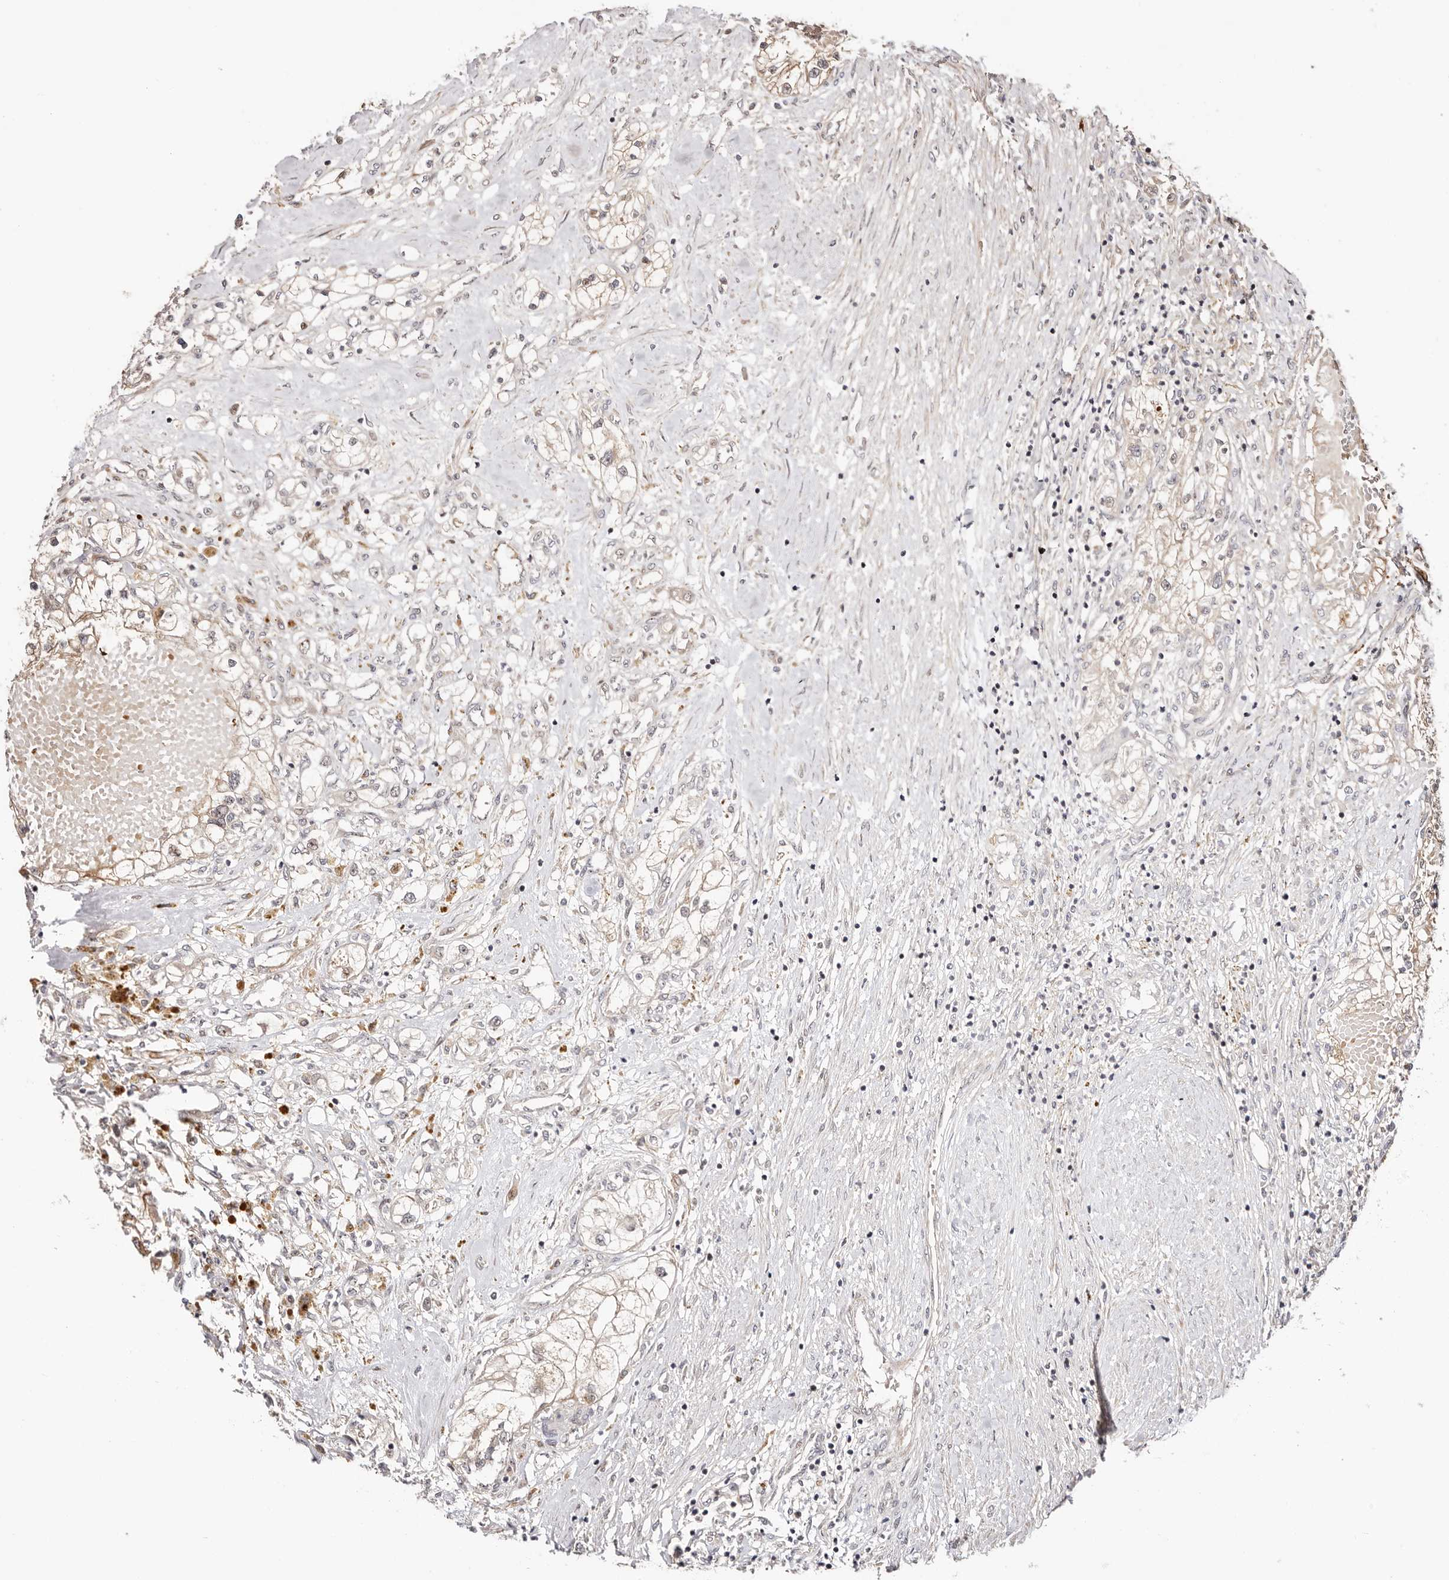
{"staining": {"intensity": "weak", "quantity": "<25%", "location": "cytoplasmic/membranous"}, "tissue": "renal cancer", "cell_type": "Tumor cells", "image_type": "cancer", "snomed": [{"axis": "morphology", "description": "Normal tissue, NOS"}, {"axis": "morphology", "description": "Adenocarcinoma, NOS"}, {"axis": "topography", "description": "Kidney"}], "caption": "Renal adenocarcinoma was stained to show a protein in brown. There is no significant positivity in tumor cells.", "gene": "ODF2L", "patient": {"sex": "male", "age": 68}}